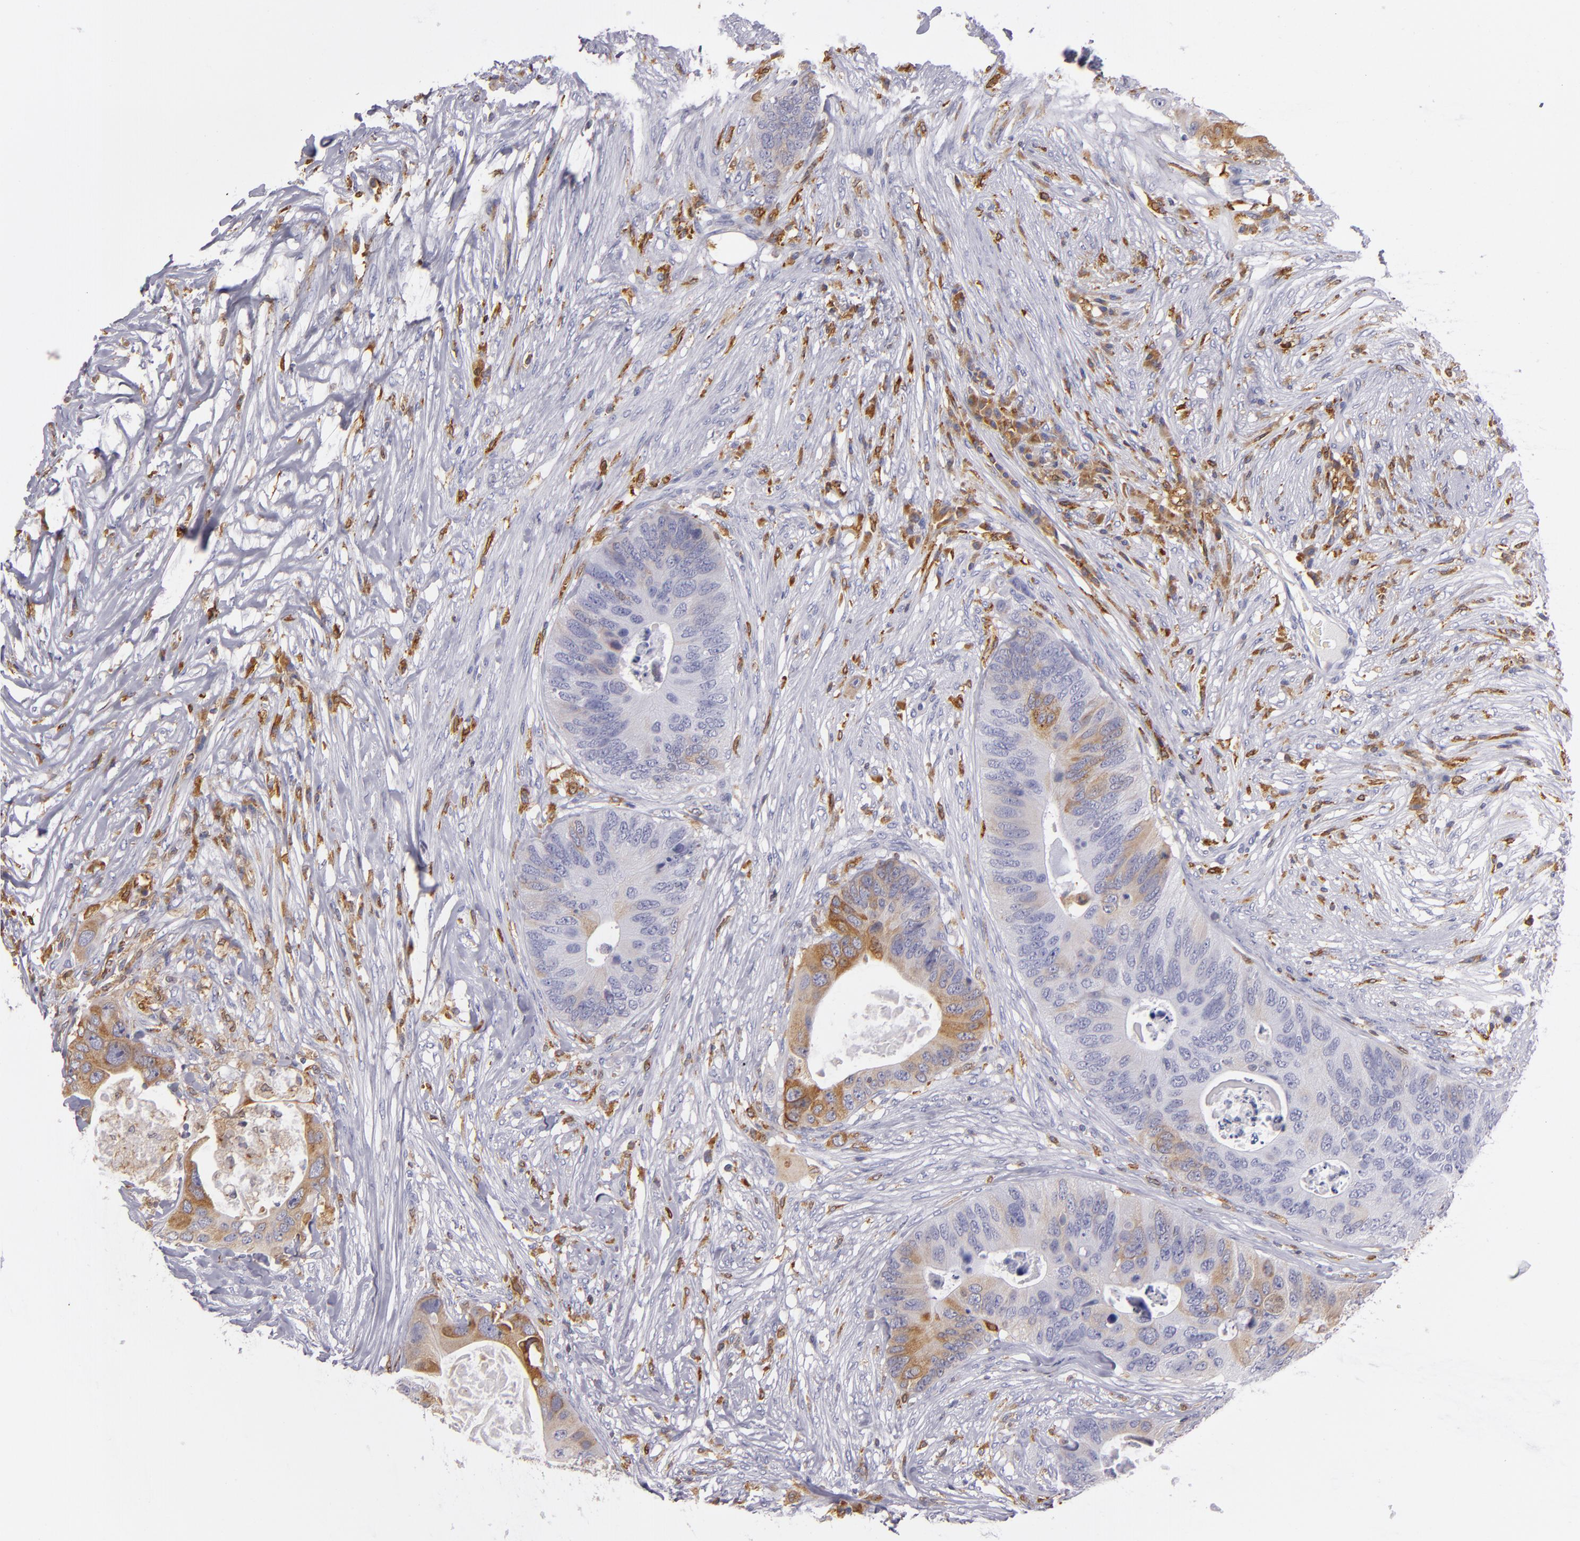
{"staining": {"intensity": "moderate", "quantity": "25%-75%", "location": "cytoplasmic/membranous"}, "tissue": "colorectal cancer", "cell_type": "Tumor cells", "image_type": "cancer", "snomed": [{"axis": "morphology", "description": "Adenocarcinoma, NOS"}, {"axis": "topography", "description": "Colon"}], "caption": "Immunohistochemistry (DAB (3,3'-diaminobenzidine)) staining of human colorectal cancer displays moderate cytoplasmic/membranous protein staining in about 25%-75% of tumor cells. Ihc stains the protein of interest in brown and the nuclei are stained blue.", "gene": "CD74", "patient": {"sex": "male", "age": 71}}